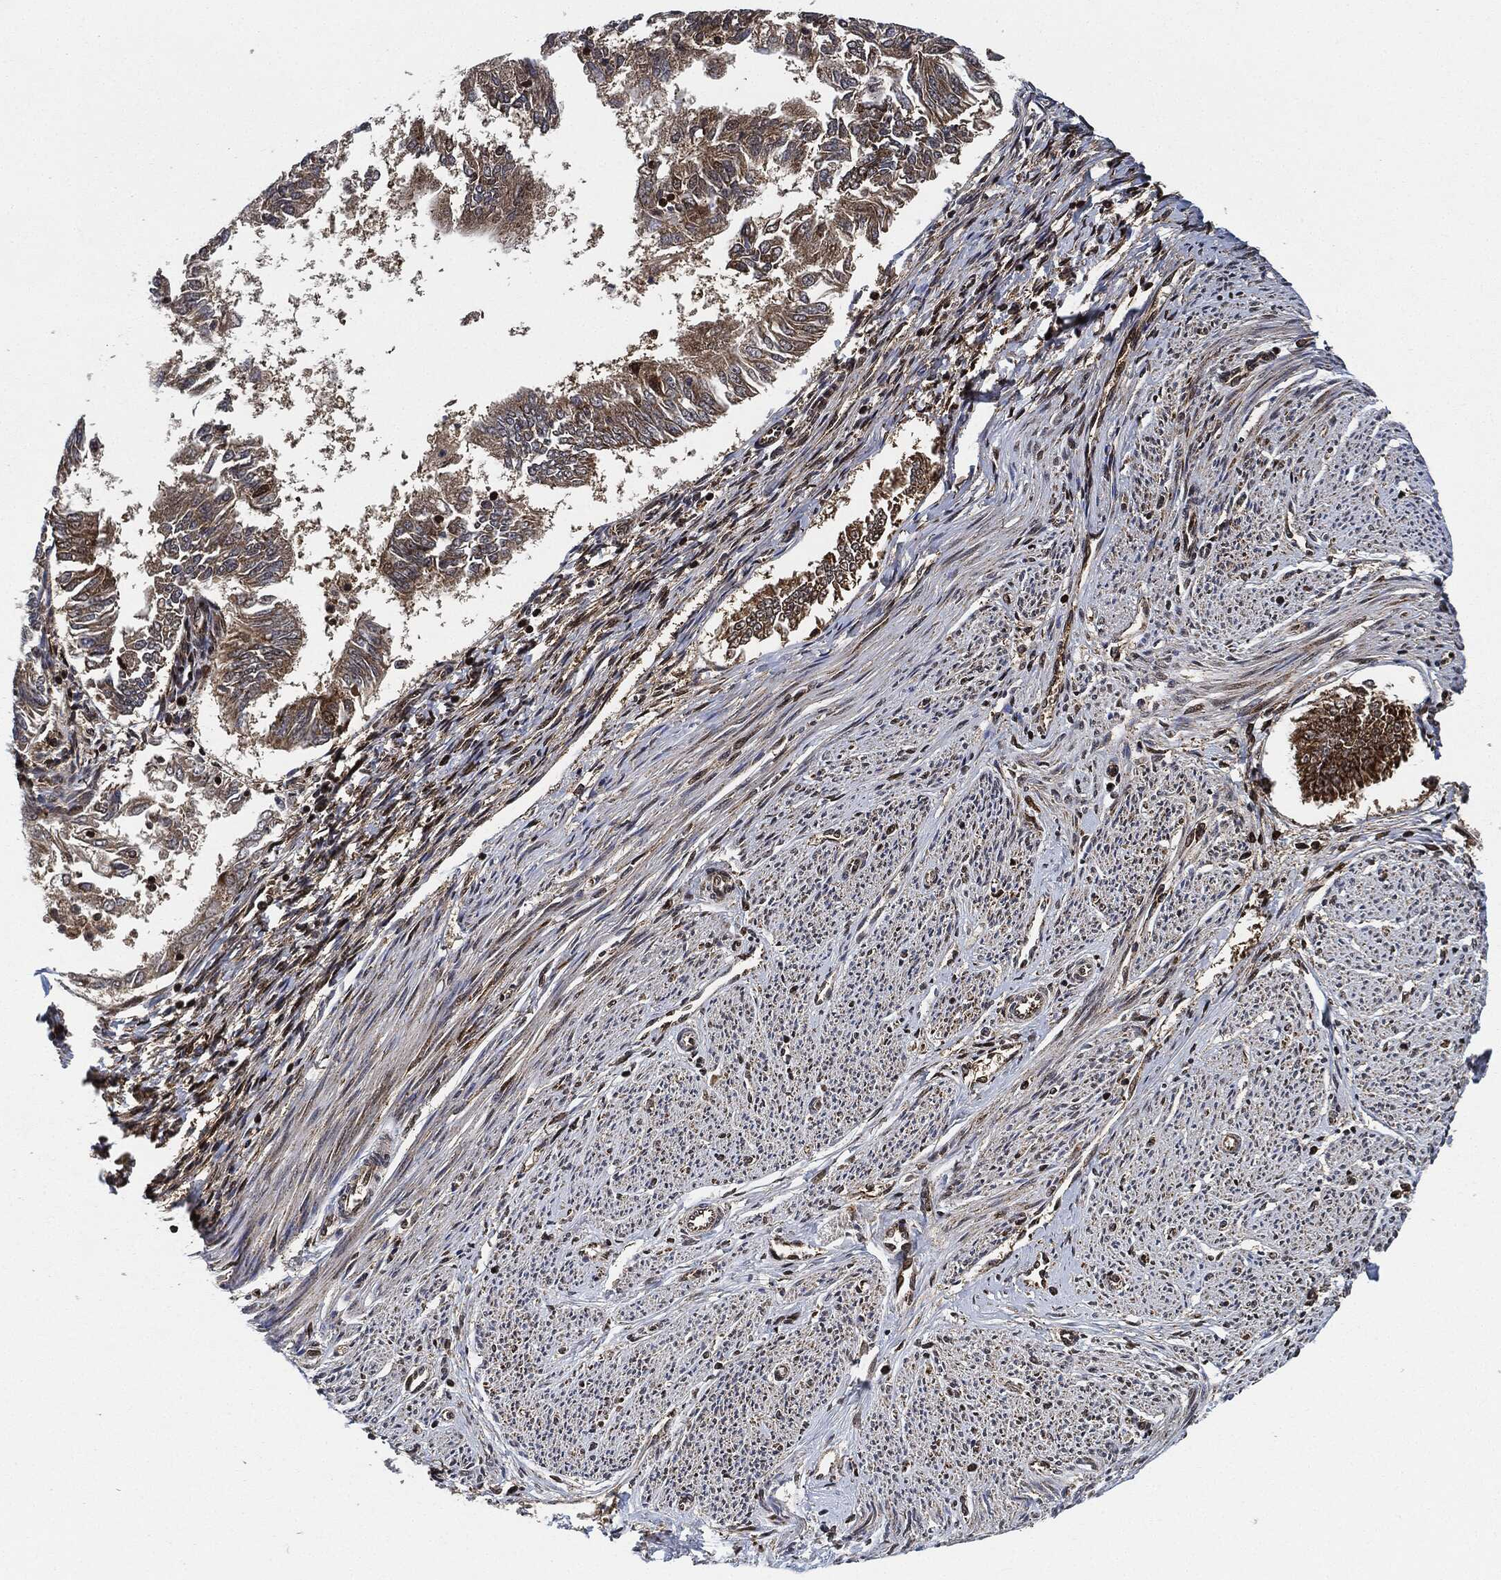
{"staining": {"intensity": "weak", "quantity": "25%-75%", "location": "cytoplasmic/membranous"}, "tissue": "endometrial cancer", "cell_type": "Tumor cells", "image_type": "cancer", "snomed": [{"axis": "morphology", "description": "Adenocarcinoma, NOS"}, {"axis": "topography", "description": "Endometrium"}], "caption": "Human endometrial adenocarcinoma stained with a brown dye displays weak cytoplasmic/membranous positive expression in about 25%-75% of tumor cells.", "gene": "RNASEL", "patient": {"sex": "female", "age": 58}}